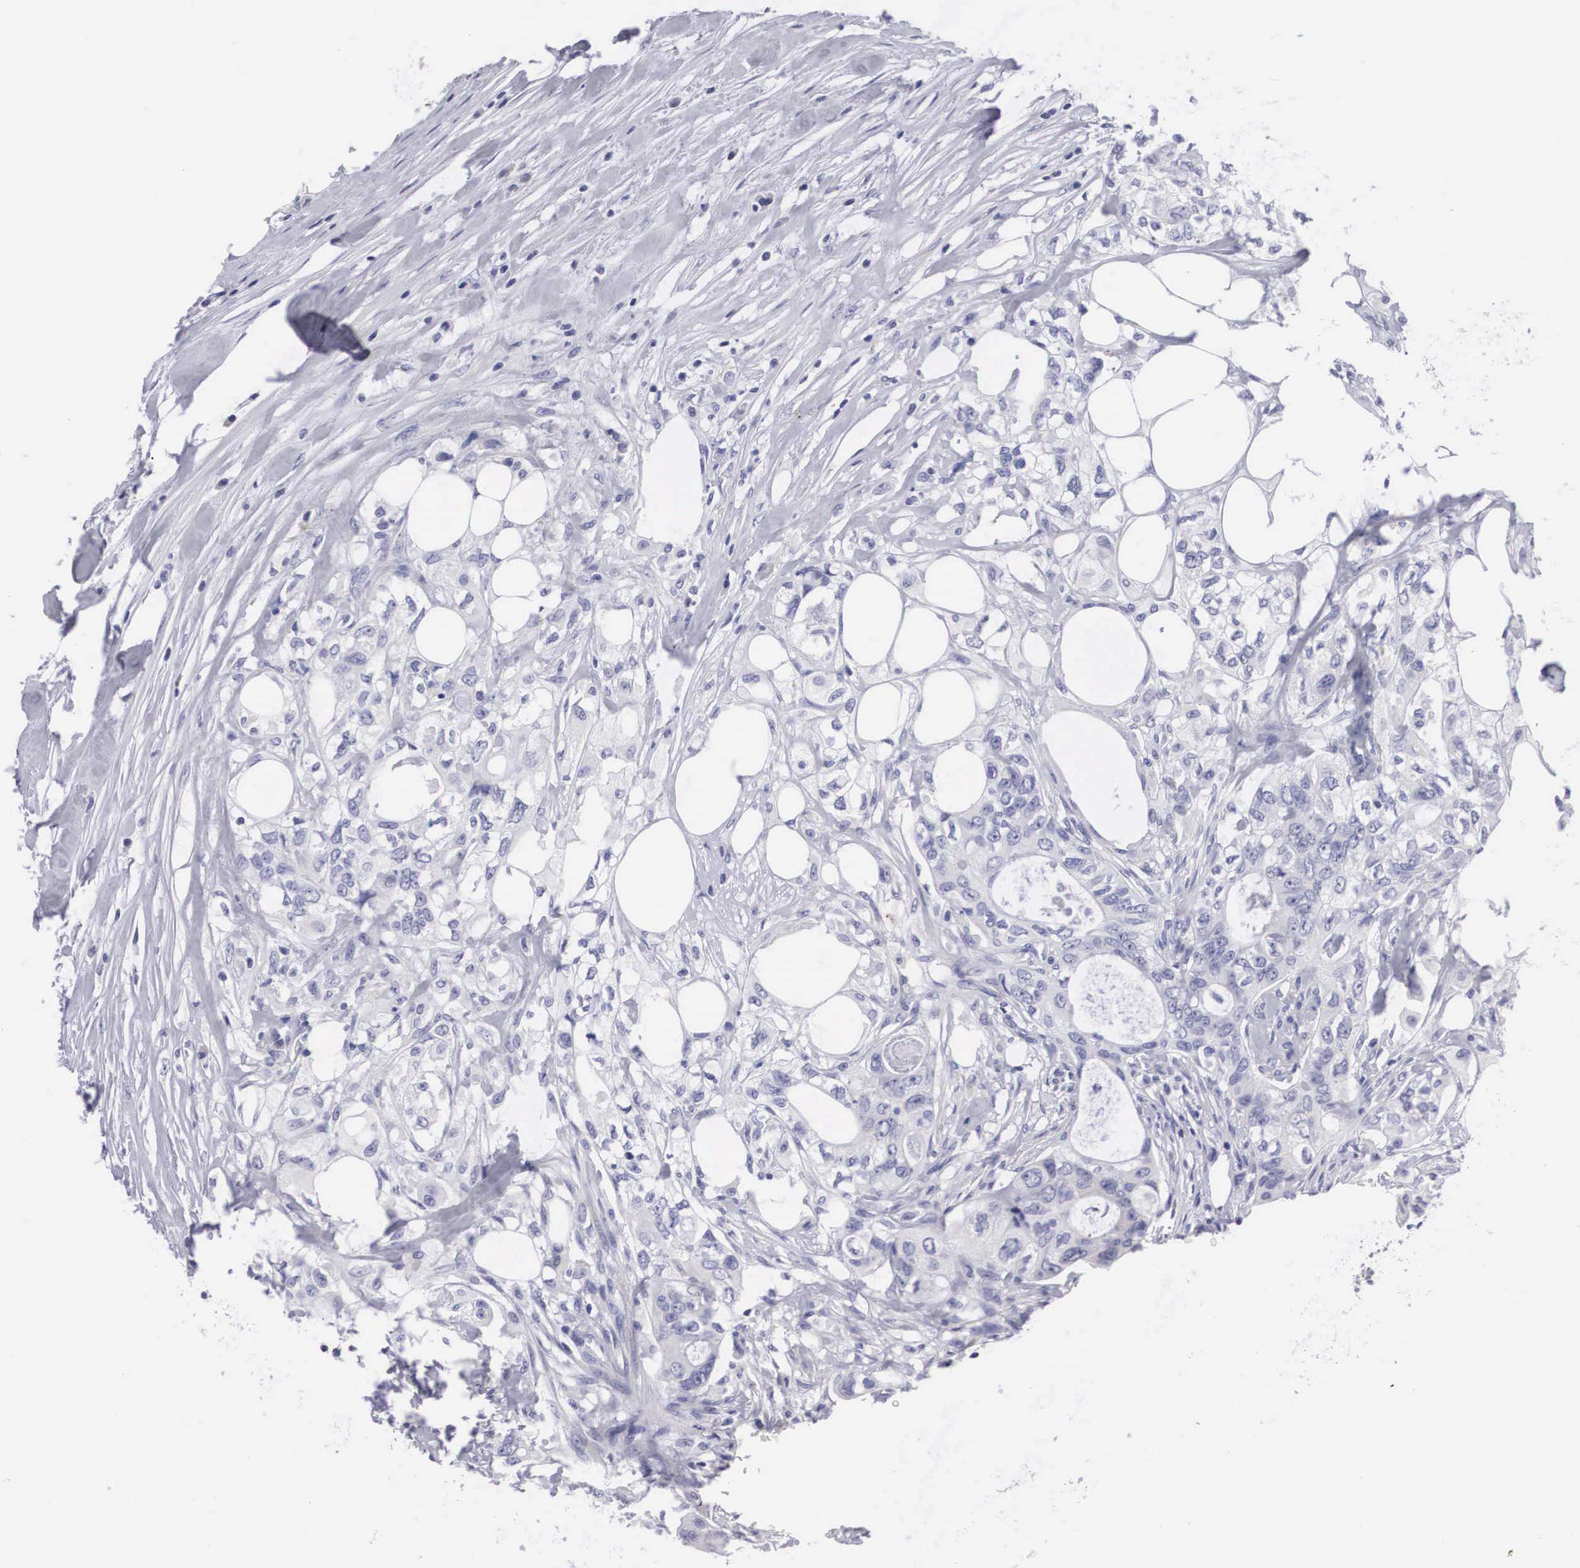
{"staining": {"intensity": "negative", "quantity": "none", "location": "none"}, "tissue": "colorectal cancer", "cell_type": "Tumor cells", "image_type": "cancer", "snomed": [{"axis": "morphology", "description": "Adenocarcinoma, NOS"}, {"axis": "topography", "description": "Rectum"}], "caption": "A photomicrograph of adenocarcinoma (colorectal) stained for a protein demonstrates no brown staining in tumor cells.", "gene": "ARMCX3", "patient": {"sex": "female", "age": 57}}